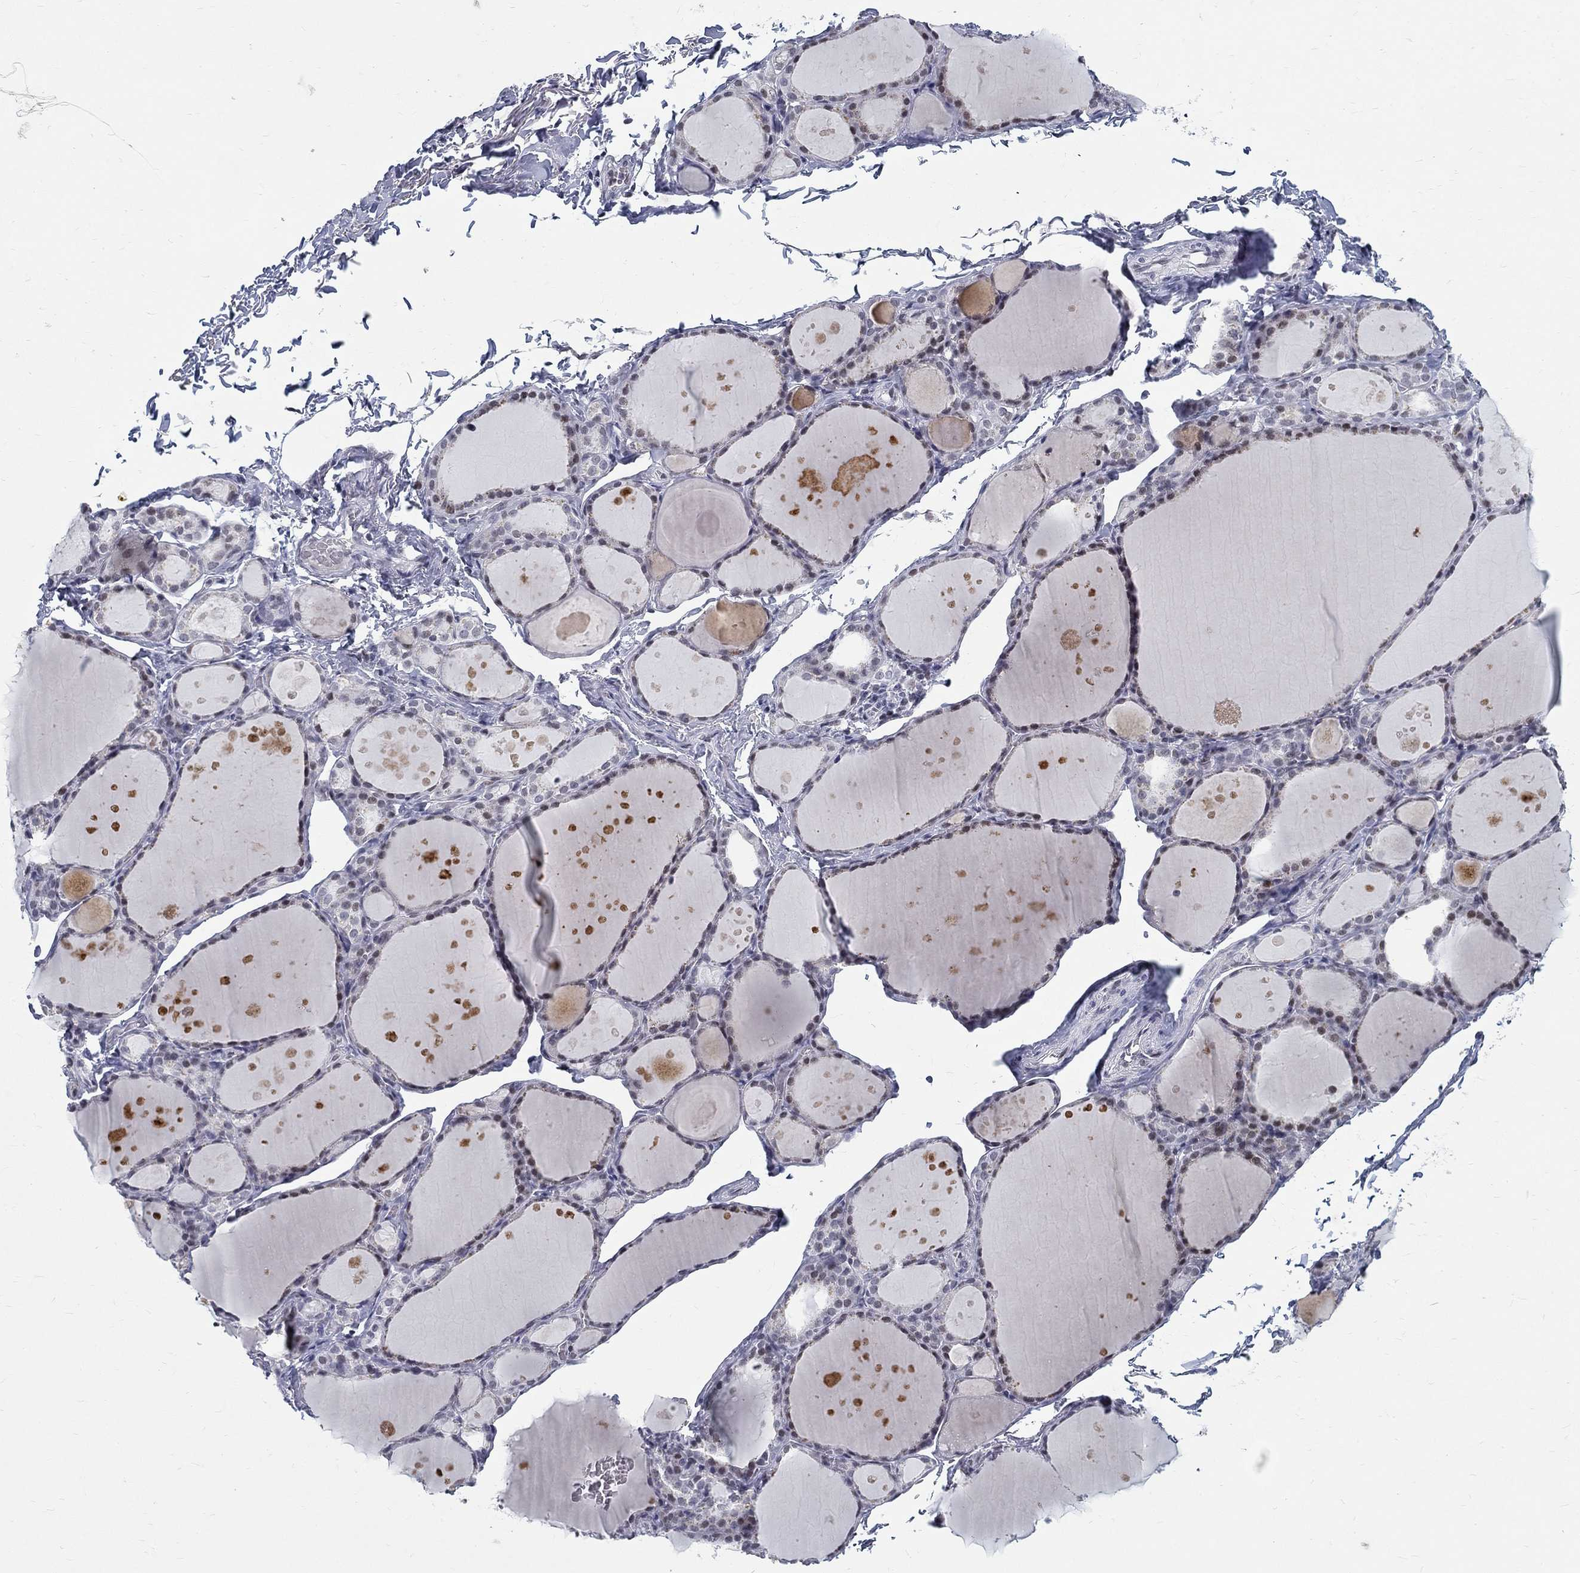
{"staining": {"intensity": "negative", "quantity": "none", "location": "none"}, "tissue": "thyroid gland", "cell_type": "Glandular cells", "image_type": "normal", "snomed": [{"axis": "morphology", "description": "Normal tissue, NOS"}, {"axis": "topography", "description": "Thyroid gland"}], "caption": "This is an IHC histopathology image of normal thyroid gland. There is no positivity in glandular cells.", "gene": "BHLHE22", "patient": {"sex": "male", "age": 68}}